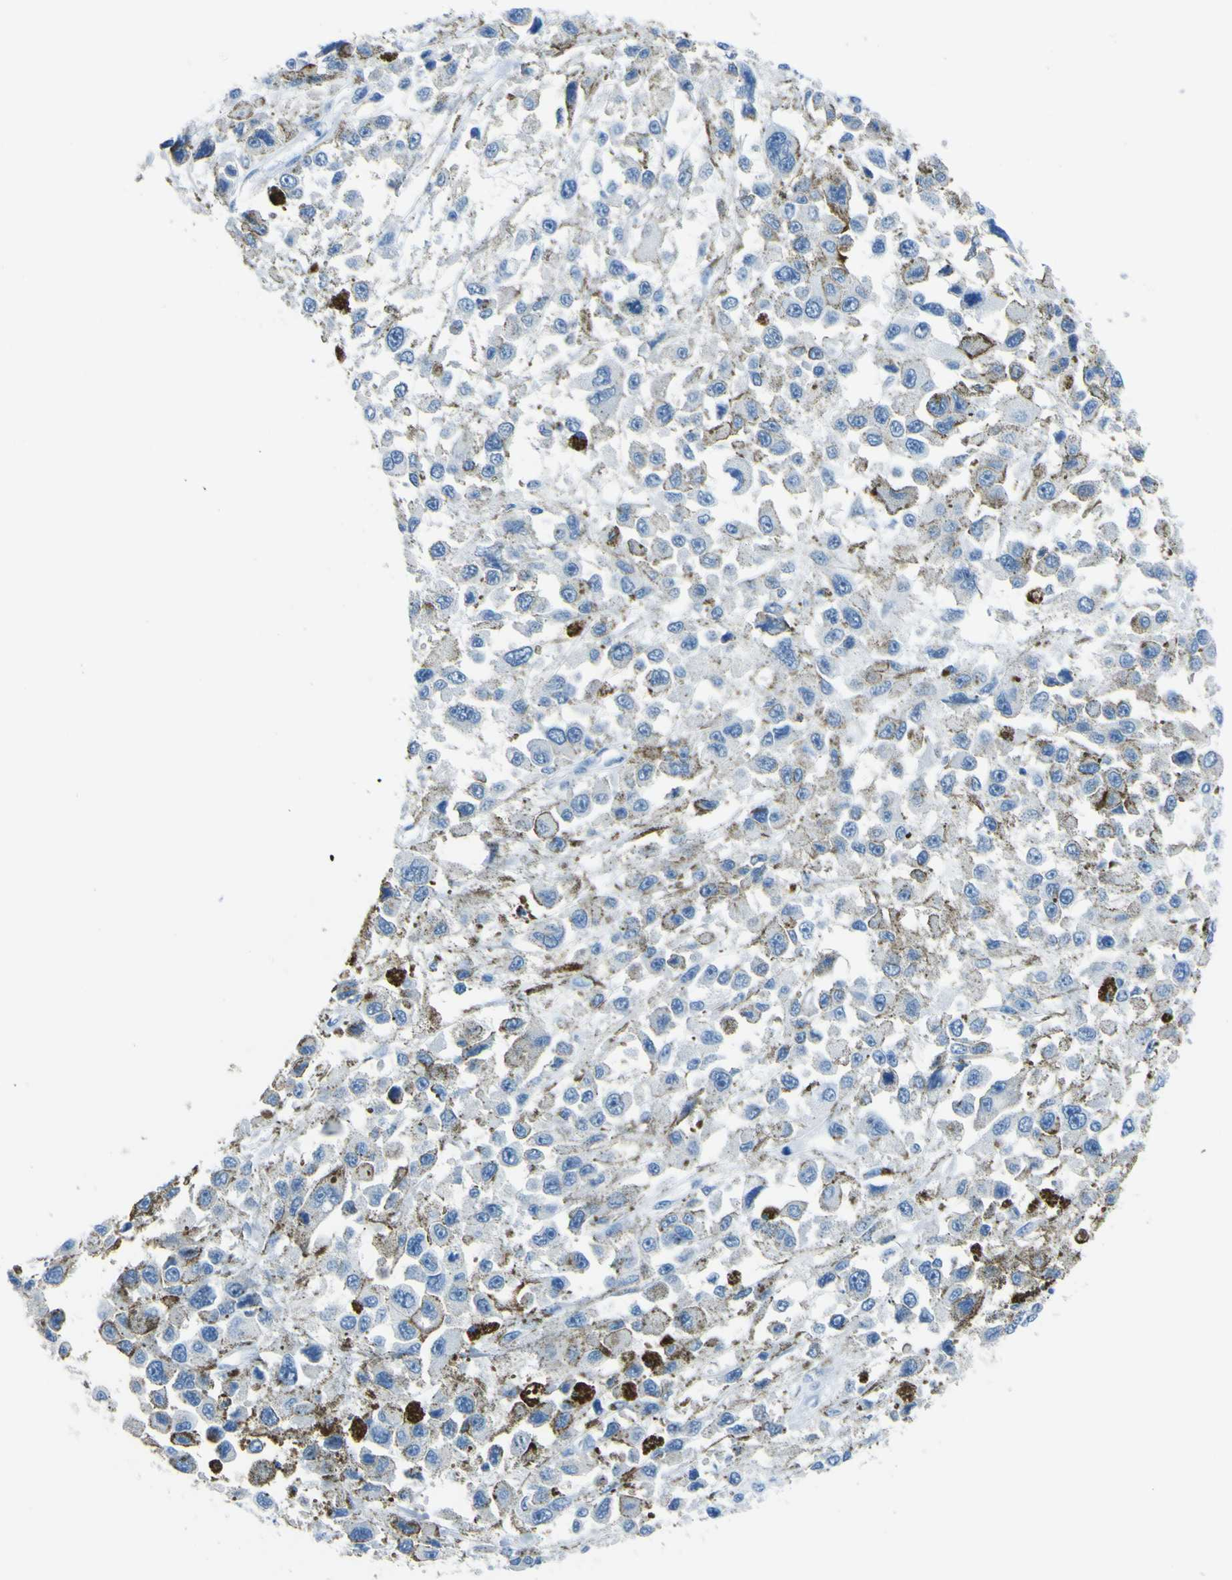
{"staining": {"intensity": "negative", "quantity": "none", "location": "none"}, "tissue": "melanoma", "cell_type": "Tumor cells", "image_type": "cancer", "snomed": [{"axis": "morphology", "description": "Malignant melanoma, Metastatic site"}, {"axis": "topography", "description": "Lymph node"}], "caption": "The image demonstrates no significant staining in tumor cells of malignant melanoma (metastatic site).", "gene": "PHKG1", "patient": {"sex": "male", "age": 59}}